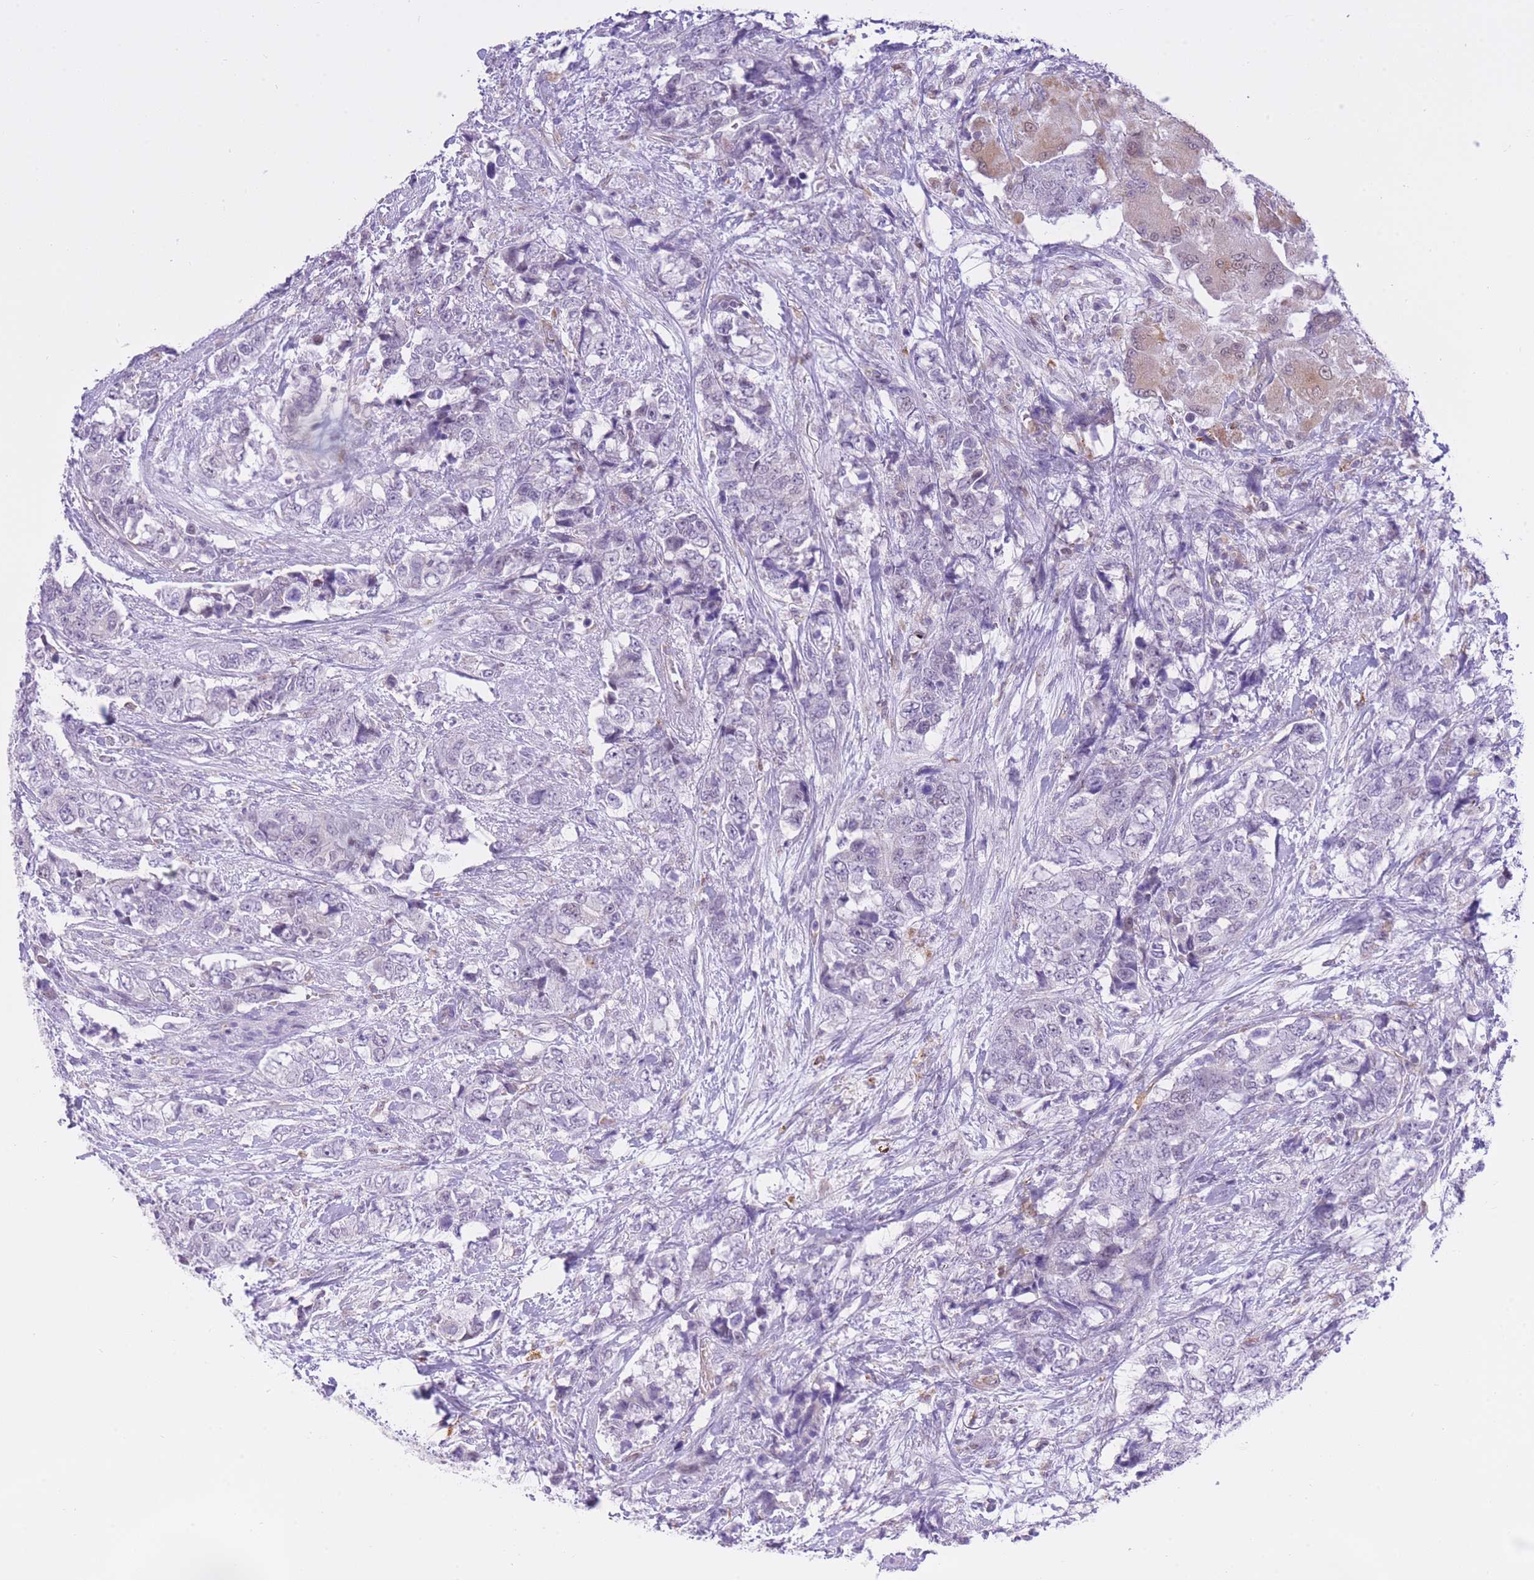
{"staining": {"intensity": "weak", "quantity": "<25%", "location": "cytoplasmic/membranous,nuclear"}, "tissue": "urothelial cancer", "cell_type": "Tumor cells", "image_type": "cancer", "snomed": [{"axis": "morphology", "description": "Urothelial carcinoma, High grade"}, {"axis": "topography", "description": "Urinary bladder"}], "caption": "Tumor cells are negative for protein expression in human urothelial cancer. Brightfield microscopy of immunohistochemistry (IHC) stained with DAB (brown) and hematoxylin (blue), captured at high magnification.", "gene": "MEIOSIN", "patient": {"sex": "female", "age": 78}}